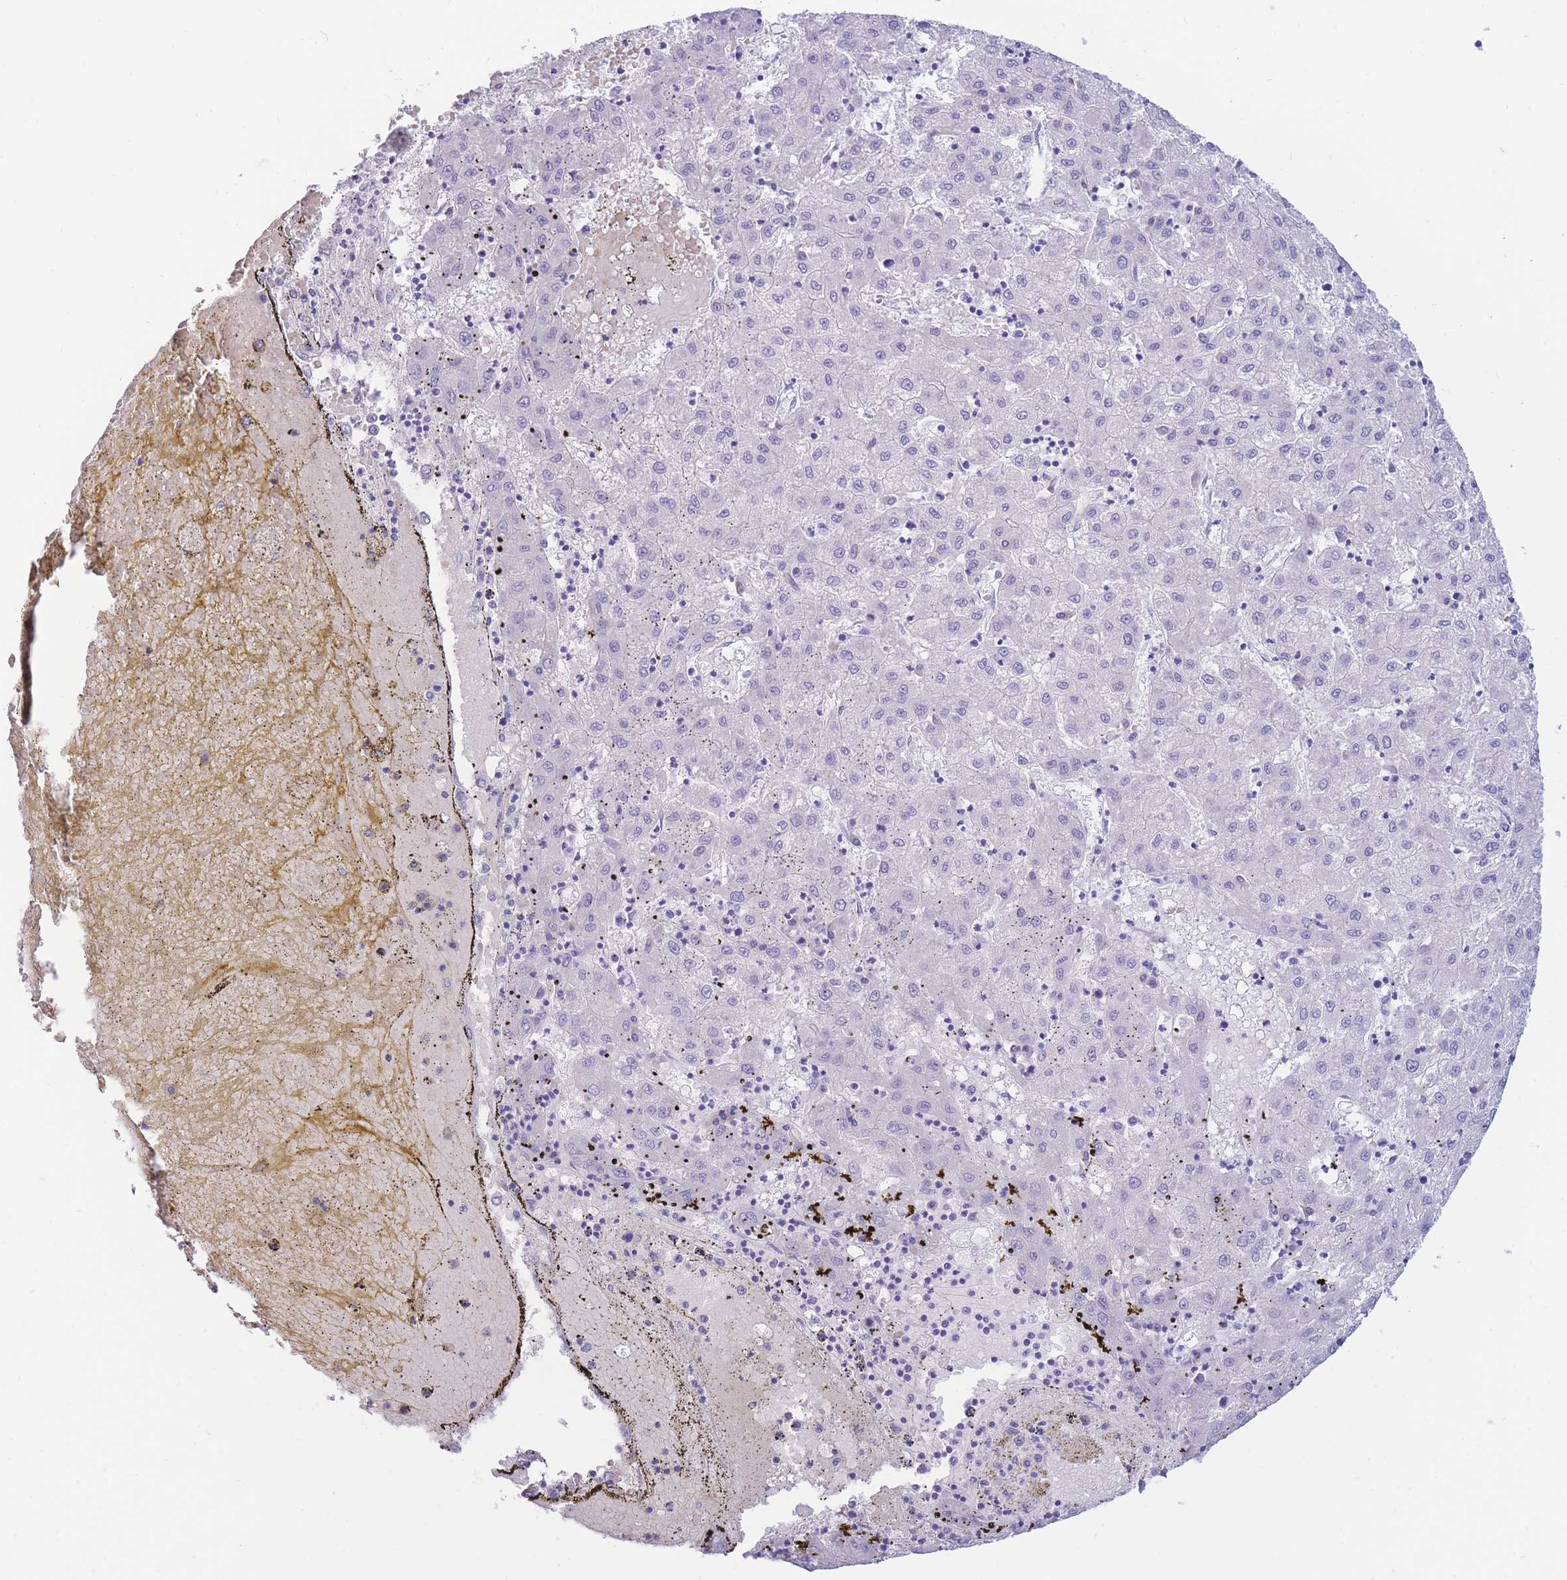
{"staining": {"intensity": "negative", "quantity": "none", "location": "none"}, "tissue": "liver cancer", "cell_type": "Tumor cells", "image_type": "cancer", "snomed": [{"axis": "morphology", "description": "Carcinoma, Hepatocellular, NOS"}, {"axis": "topography", "description": "Liver"}], "caption": "Tumor cells show no significant protein staining in liver cancer (hepatocellular carcinoma).", "gene": "SSUH2", "patient": {"sex": "male", "age": 72}}